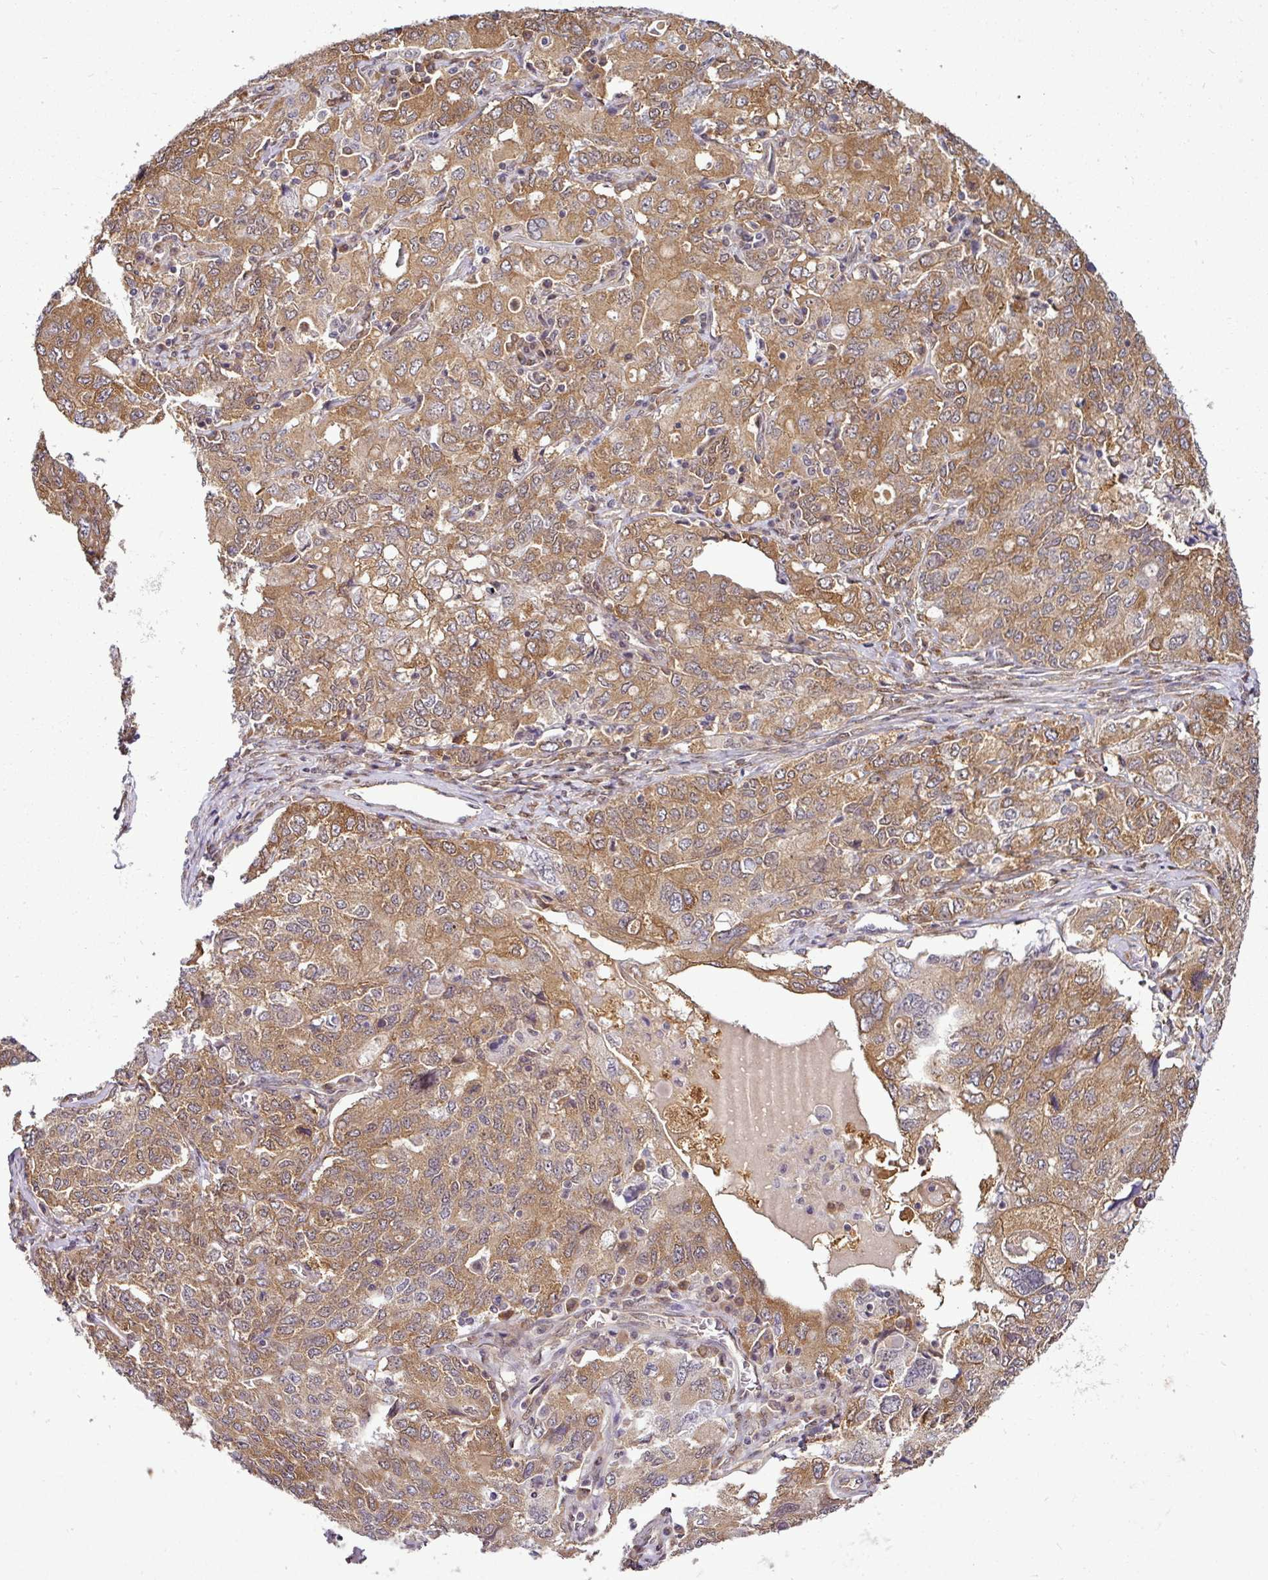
{"staining": {"intensity": "moderate", "quantity": ">75%", "location": "cytoplasmic/membranous"}, "tissue": "ovarian cancer", "cell_type": "Tumor cells", "image_type": "cancer", "snomed": [{"axis": "morphology", "description": "Carcinoma, endometroid"}, {"axis": "topography", "description": "Ovary"}], "caption": "Tumor cells demonstrate moderate cytoplasmic/membranous expression in approximately >75% of cells in endometroid carcinoma (ovarian).", "gene": "RBM4B", "patient": {"sex": "female", "age": 62}}